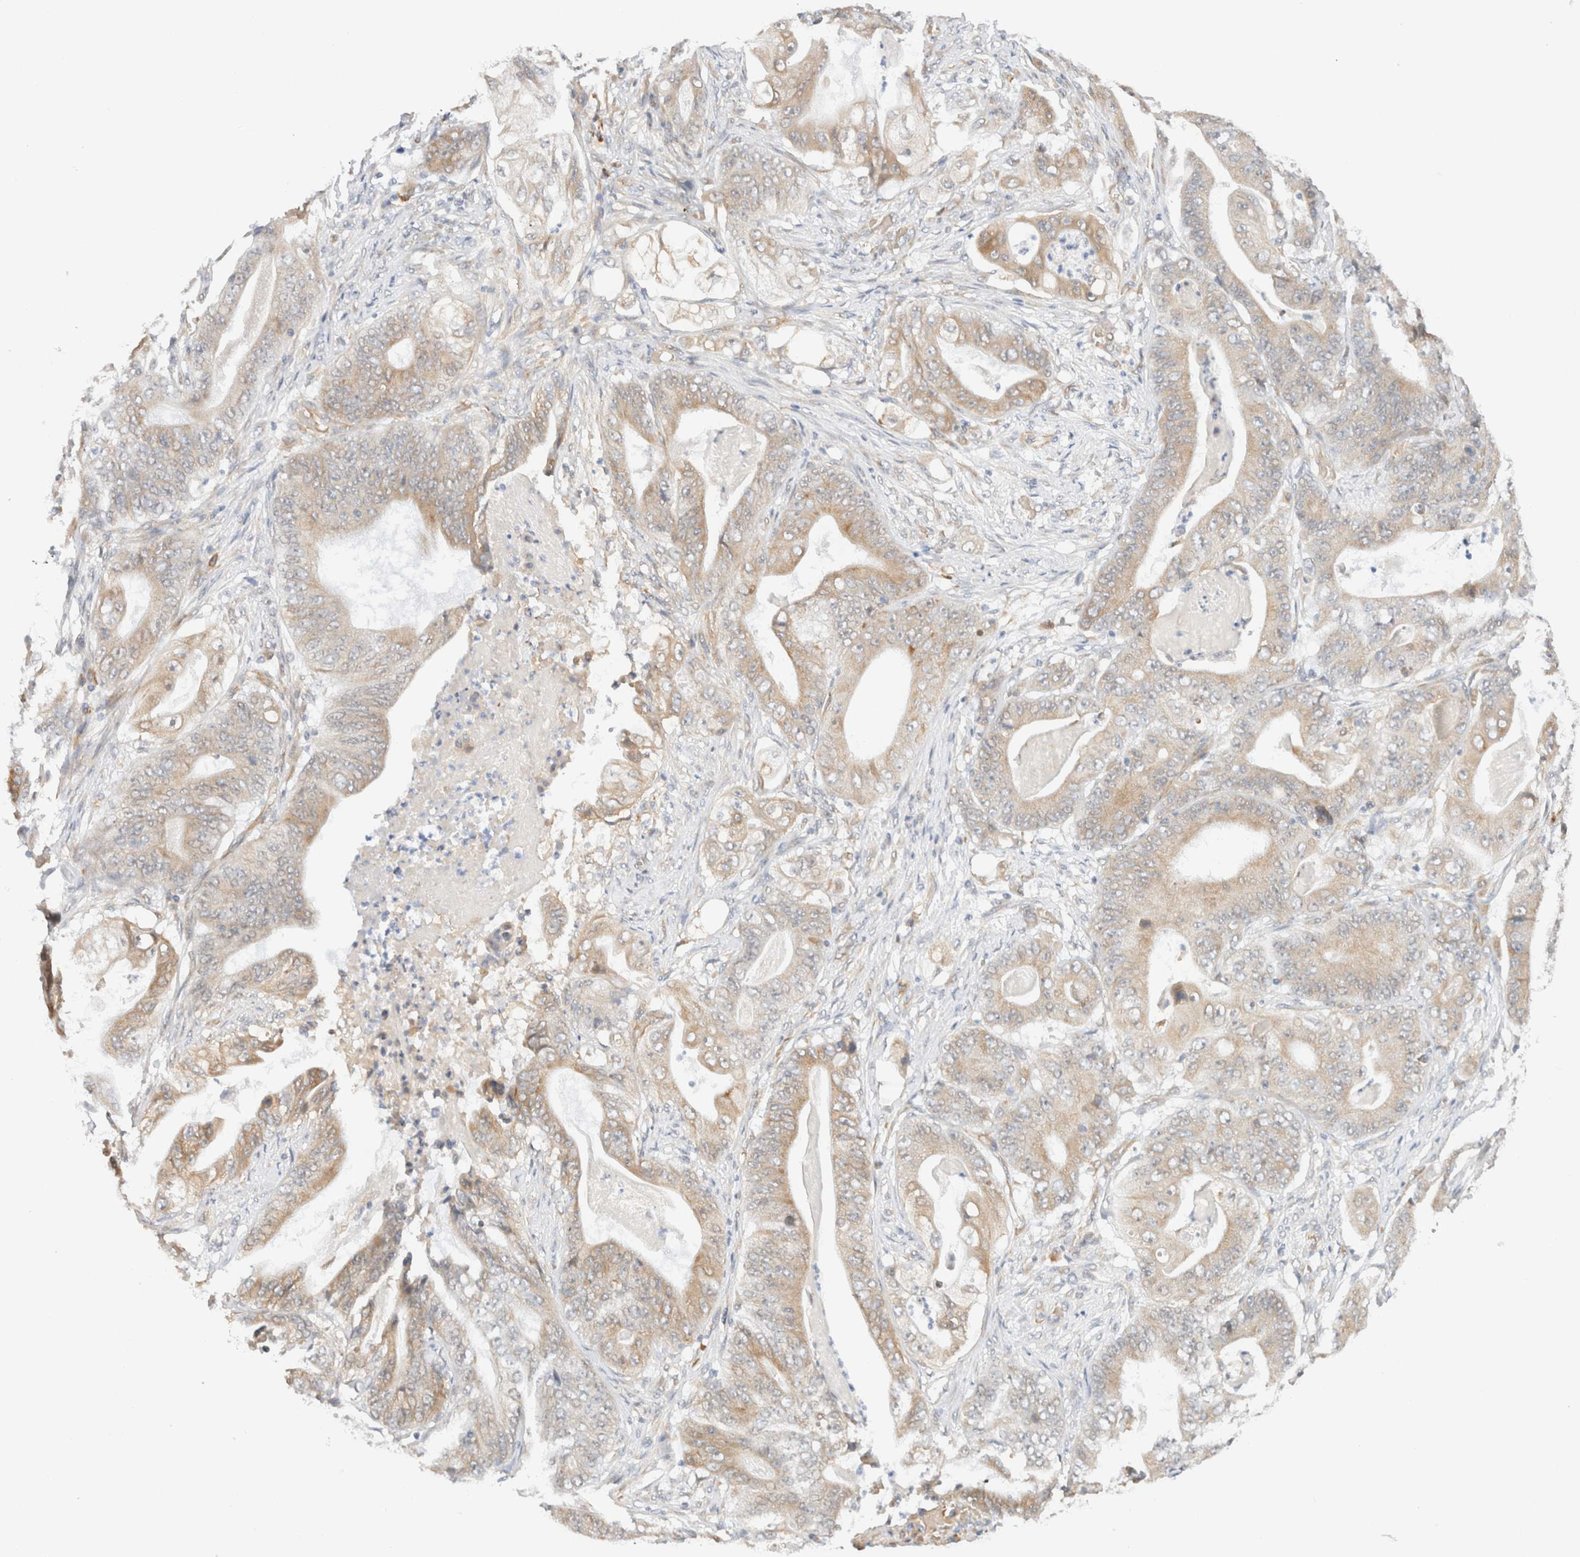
{"staining": {"intensity": "weak", "quantity": ">75%", "location": "cytoplasmic/membranous"}, "tissue": "stomach cancer", "cell_type": "Tumor cells", "image_type": "cancer", "snomed": [{"axis": "morphology", "description": "Adenocarcinoma, NOS"}, {"axis": "topography", "description": "Stomach"}], "caption": "About >75% of tumor cells in human stomach cancer (adenocarcinoma) reveal weak cytoplasmic/membranous protein positivity as visualized by brown immunohistochemical staining.", "gene": "SYVN1", "patient": {"sex": "female", "age": 73}}